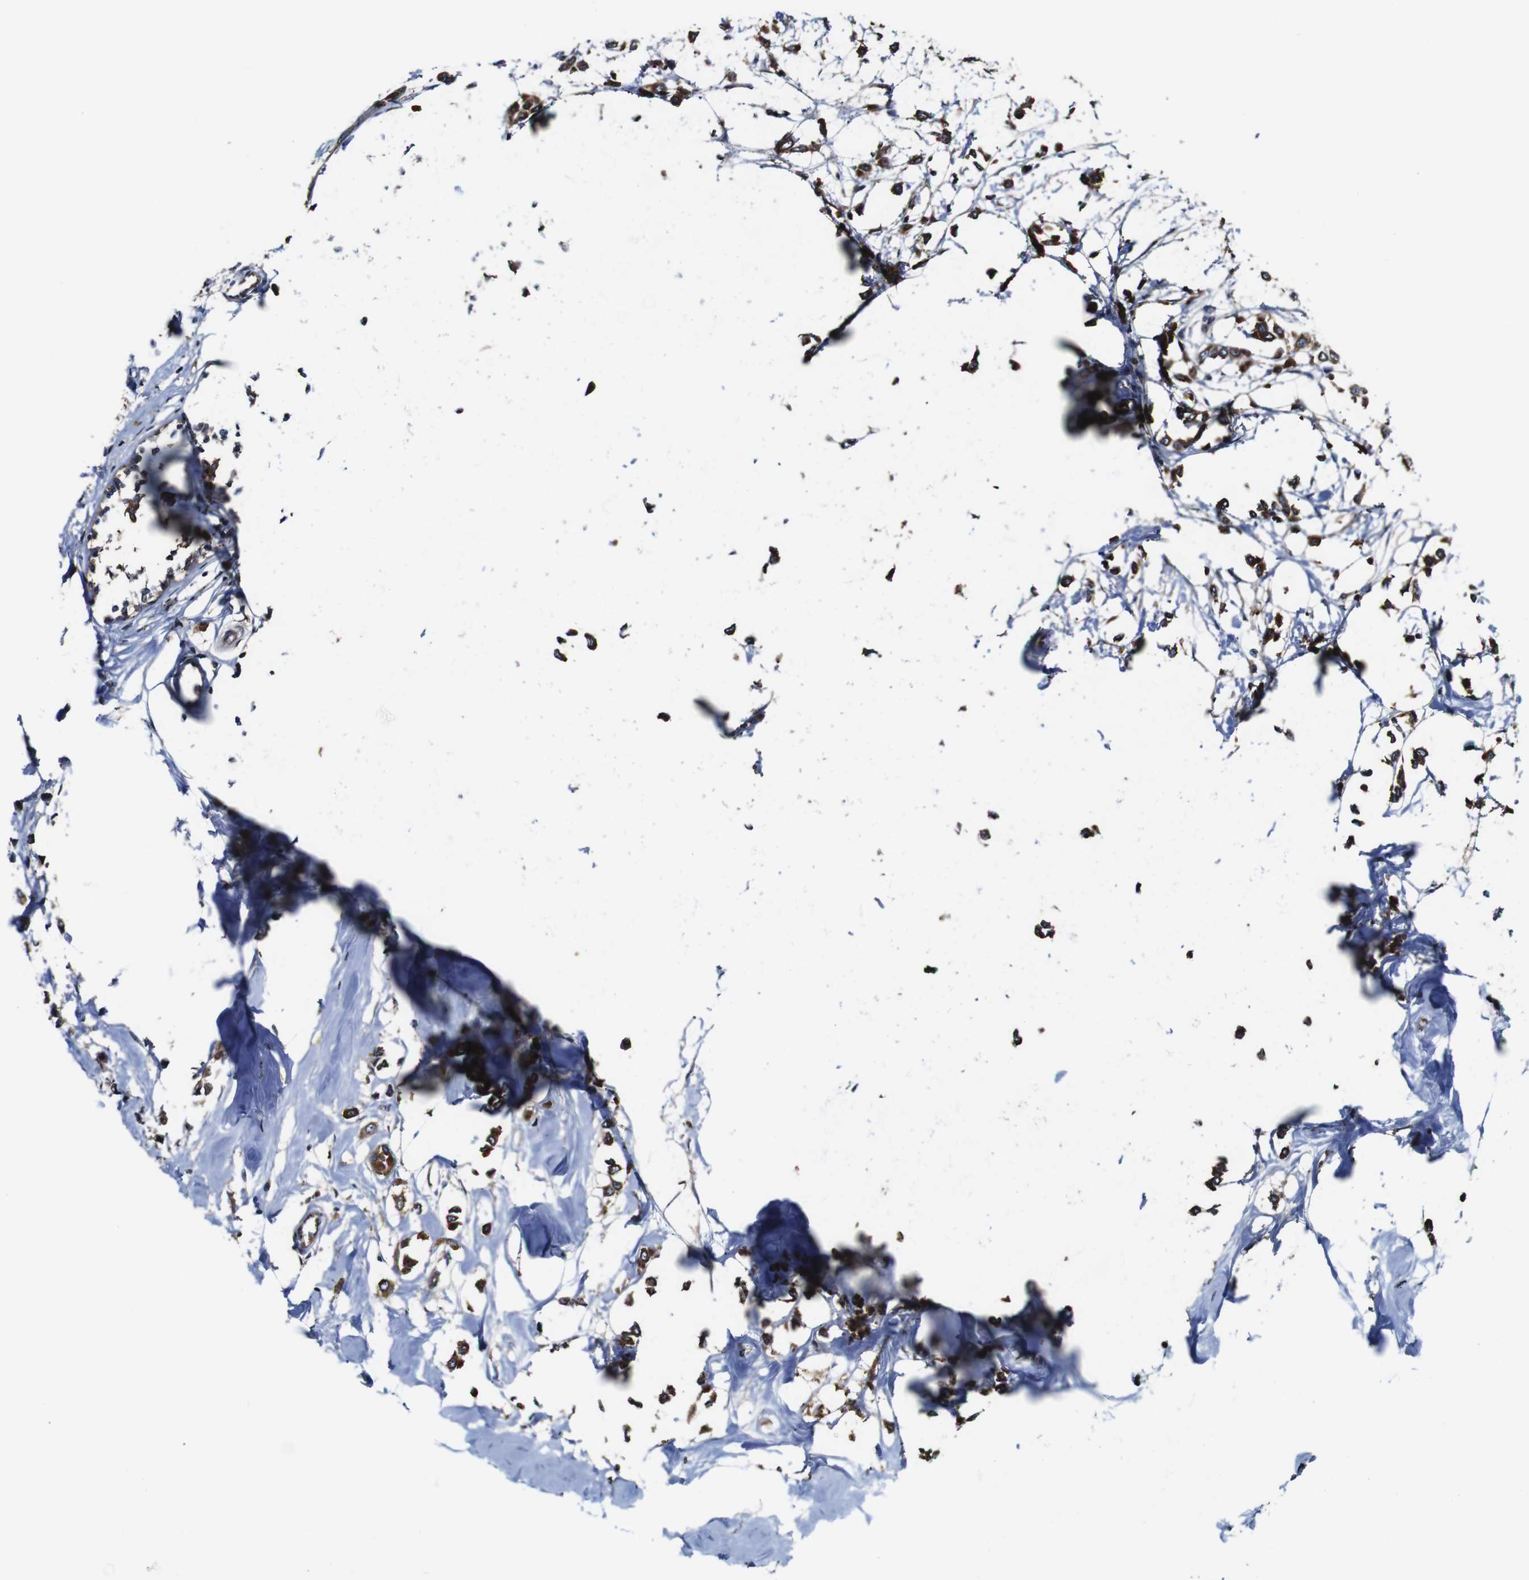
{"staining": {"intensity": "strong", "quantity": ">75%", "location": "cytoplasmic/membranous"}, "tissue": "breast cancer", "cell_type": "Tumor cells", "image_type": "cancer", "snomed": [{"axis": "morphology", "description": "Lobular carcinoma"}, {"axis": "topography", "description": "Breast"}], "caption": "Protein analysis of breast cancer tissue displays strong cytoplasmic/membranous staining in about >75% of tumor cells. (Brightfield microscopy of DAB IHC at high magnification).", "gene": "TNIK", "patient": {"sex": "female", "age": 51}}